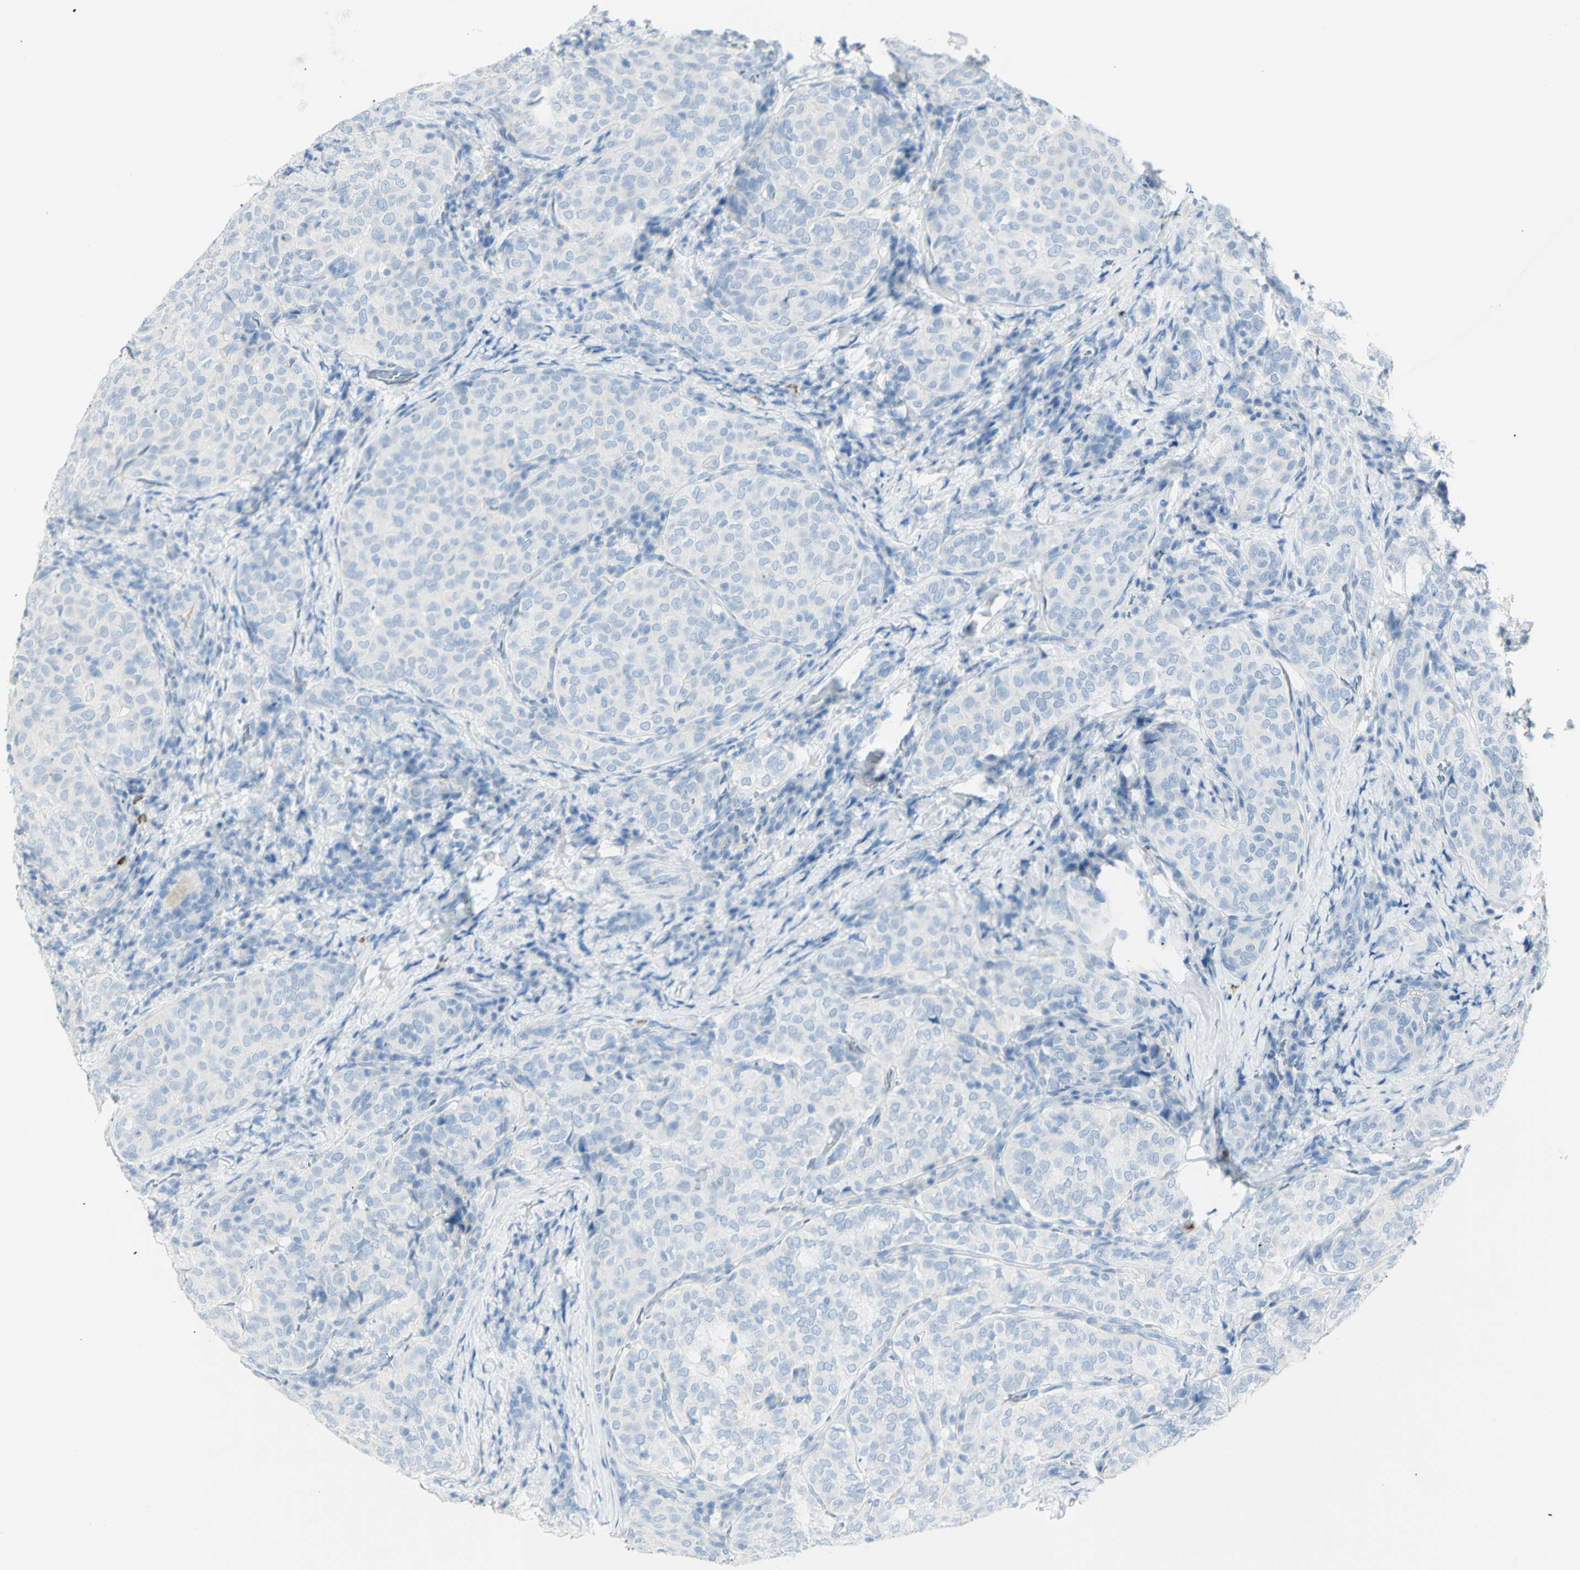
{"staining": {"intensity": "negative", "quantity": "none", "location": "none"}, "tissue": "thyroid cancer", "cell_type": "Tumor cells", "image_type": "cancer", "snomed": [{"axis": "morphology", "description": "Normal tissue, NOS"}, {"axis": "morphology", "description": "Papillary adenocarcinoma, NOS"}, {"axis": "topography", "description": "Thyroid gland"}], "caption": "High power microscopy histopathology image of an immunohistochemistry histopathology image of thyroid cancer (papillary adenocarcinoma), revealing no significant positivity in tumor cells.", "gene": "LETM1", "patient": {"sex": "female", "age": 30}}